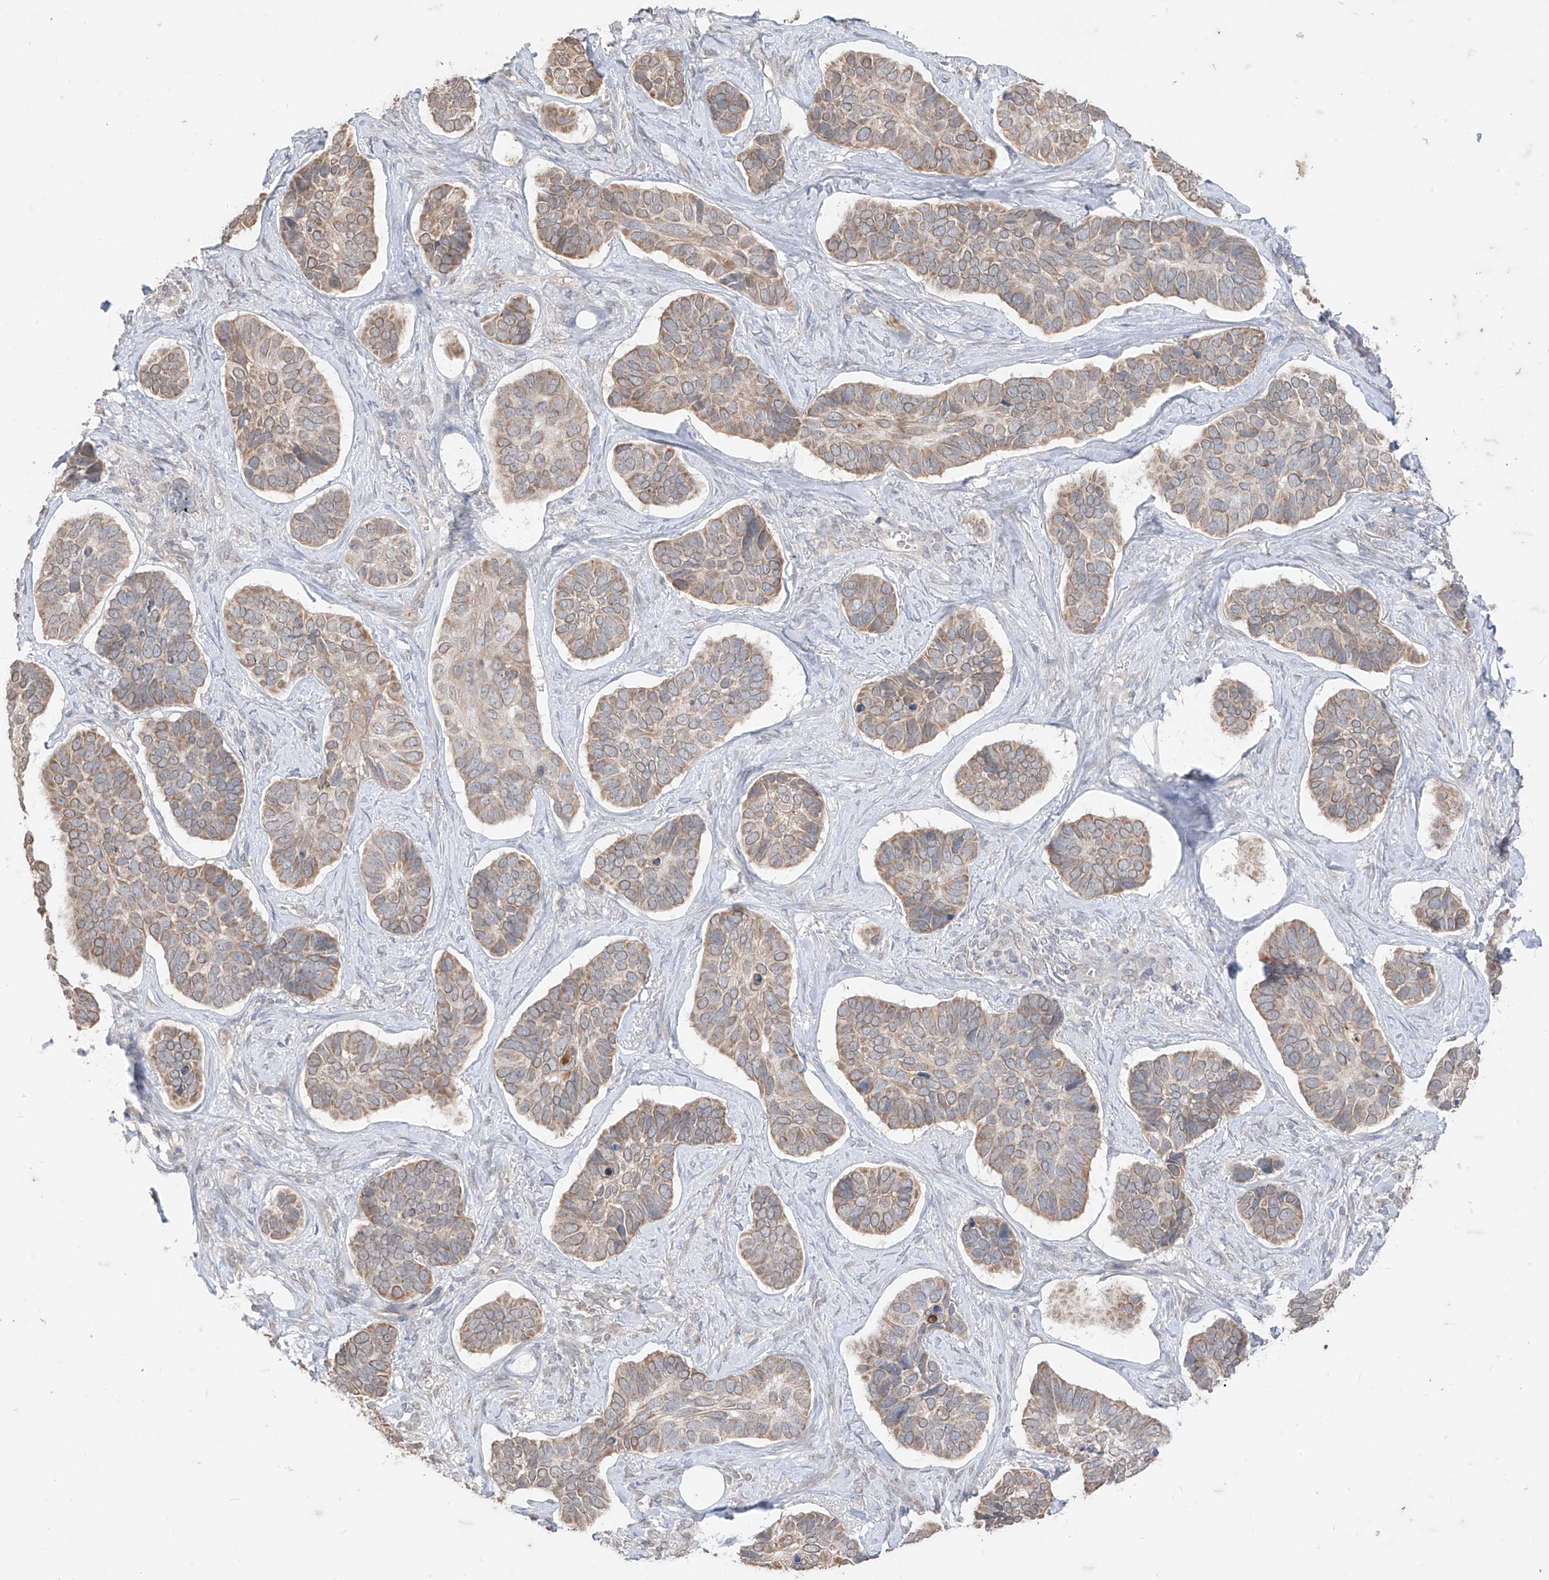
{"staining": {"intensity": "weak", "quantity": ">75%", "location": "cytoplasmic/membranous"}, "tissue": "skin cancer", "cell_type": "Tumor cells", "image_type": "cancer", "snomed": [{"axis": "morphology", "description": "Basal cell carcinoma"}, {"axis": "topography", "description": "Skin"}], "caption": "Tumor cells demonstrate low levels of weak cytoplasmic/membranous positivity in approximately >75% of cells in human skin cancer. Immunohistochemistry (ihc) stains the protein in brown and the nuclei are stained blue.", "gene": "MTUS2", "patient": {"sex": "male", "age": 62}}